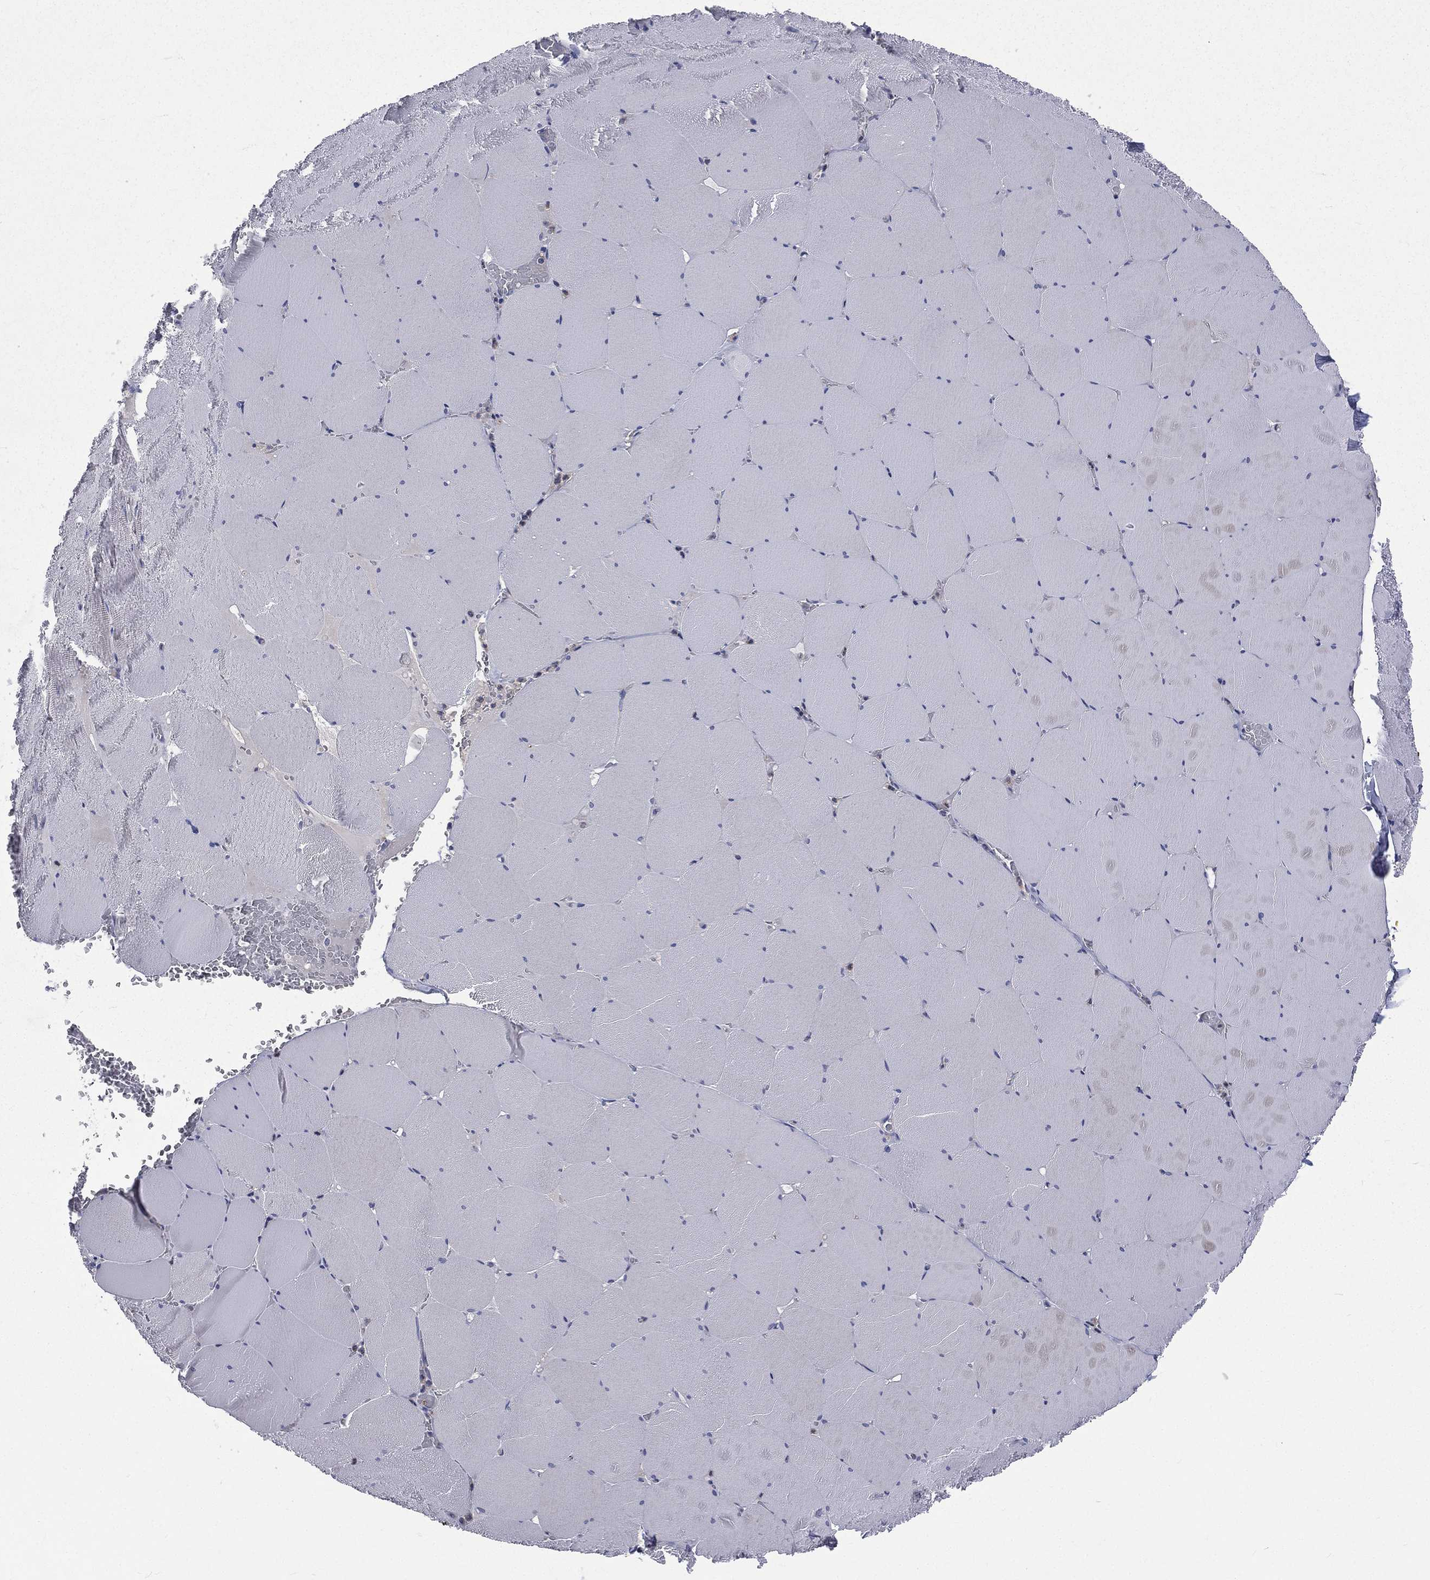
{"staining": {"intensity": "negative", "quantity": "none", "location": "none"}, "tissue": "skeletal muscle", "cell_type": "Myocytes", "image_type": "normal", "snomed": [{"axis": "morphology", "description": "Normal tissue, NOS"}, {"axis": "morphology", "description": "Malignant melanoma, Metastatic site"}, {"axis": "topography", "description": "Skeletal muscle"}], "caption": "This is an IHC micrograph of unremarkable skeletal muscle. There is no staining in myocytes.", "gene": "CA12", "patient": {"sex": "male", "age": 50}}